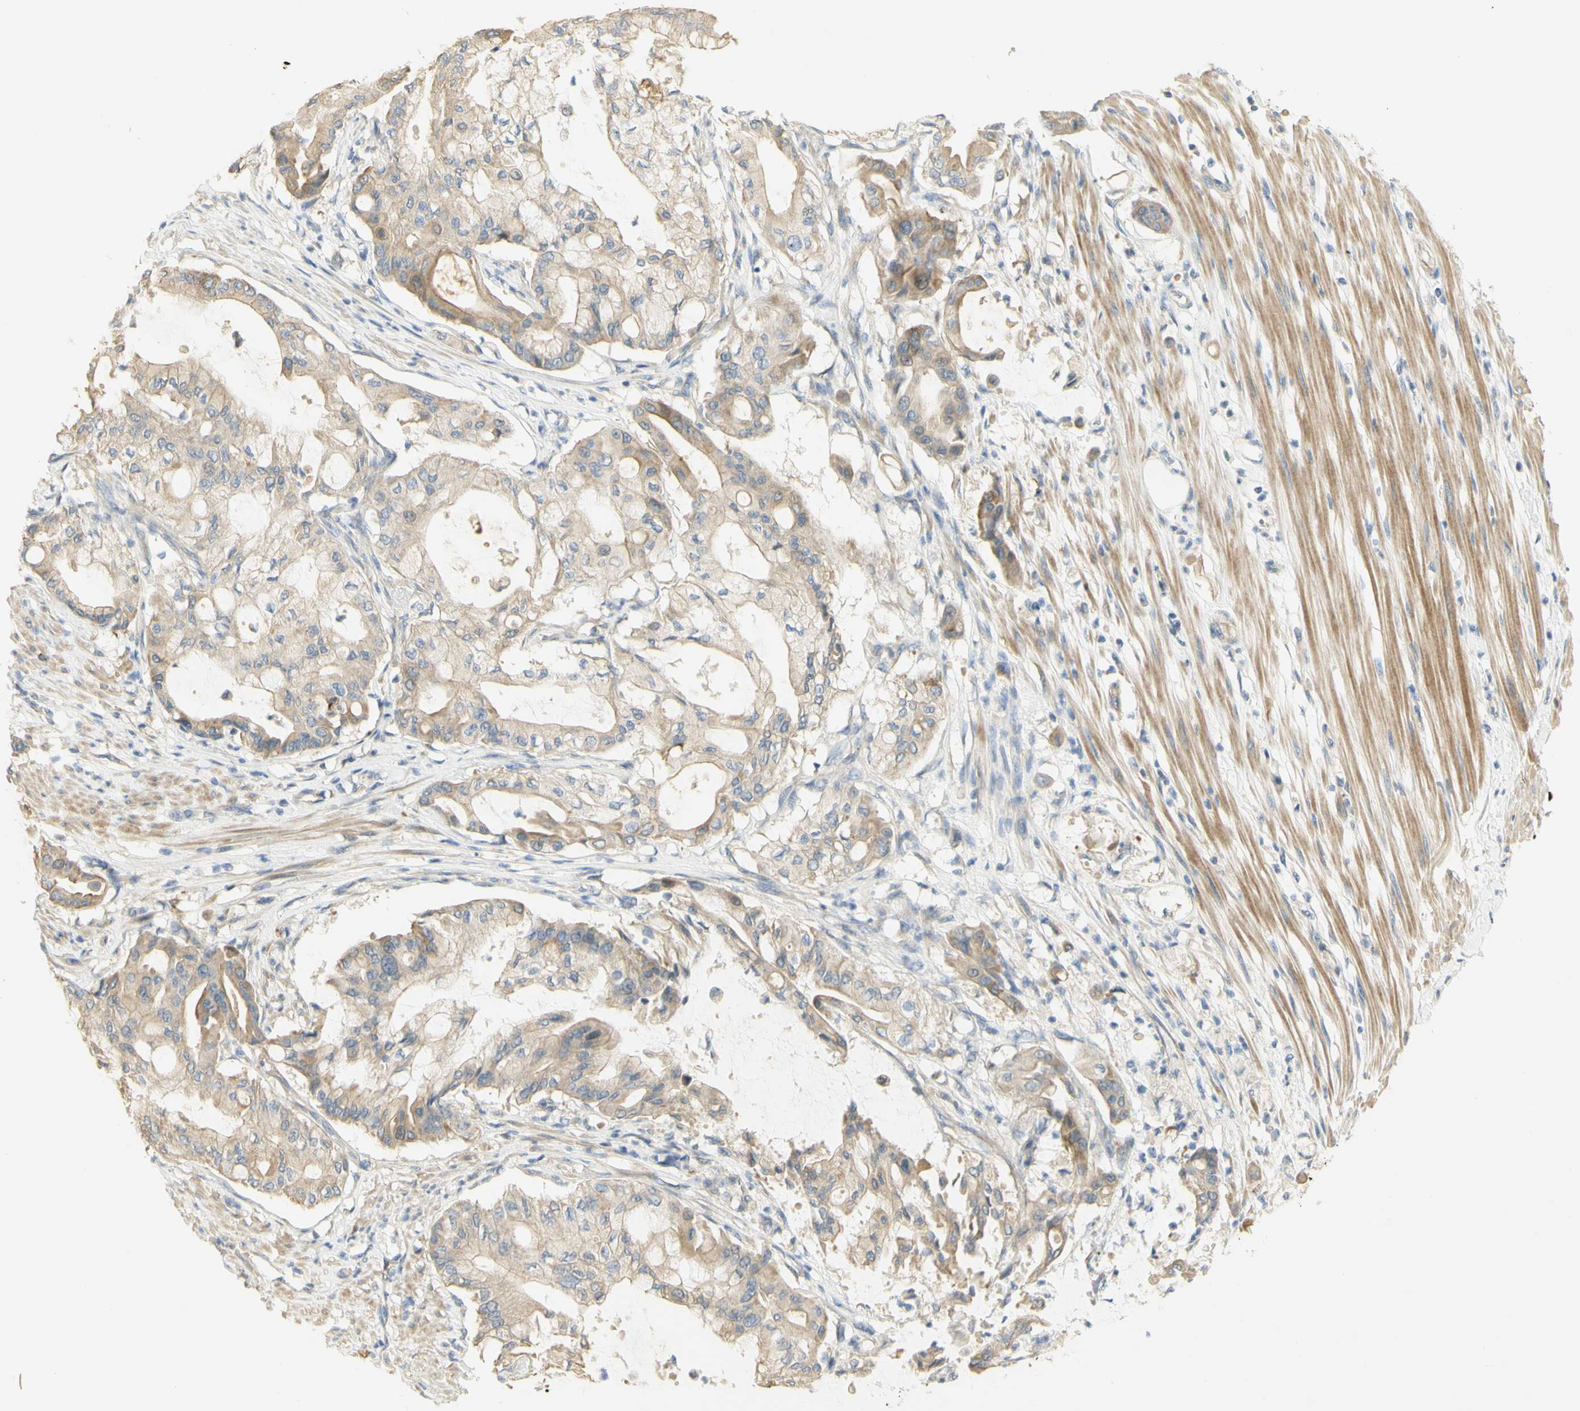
{"staining": {"intensity": "moderate", "quantity": ">75%", "location": "cytoplasmic/membranous"}, "tissue": "pancreatic cancer", "cell_type": "Tumor cells", "image_type": "cancer", "snomed": [{"axis": "morphology", "description": "Adenocarcinoma, NOS"}, {"axis": "morphology", "description": "Adenocarcinoma, metastatic, NOS"}, {"axis": "topography", "description": "Lymph node"}, {"axis": "topography", "description": "Pancreas"}, {"axis": "topography", "description": "Duodenum"}], "caption": "Protein staining of pancreatic adenocarcinoma tissue shows moderate cytoplasmic/membranous positivity in about >75% of tumor cells.", "gene": "KIF11", "patient": {"sex": "female", "age": 64}}